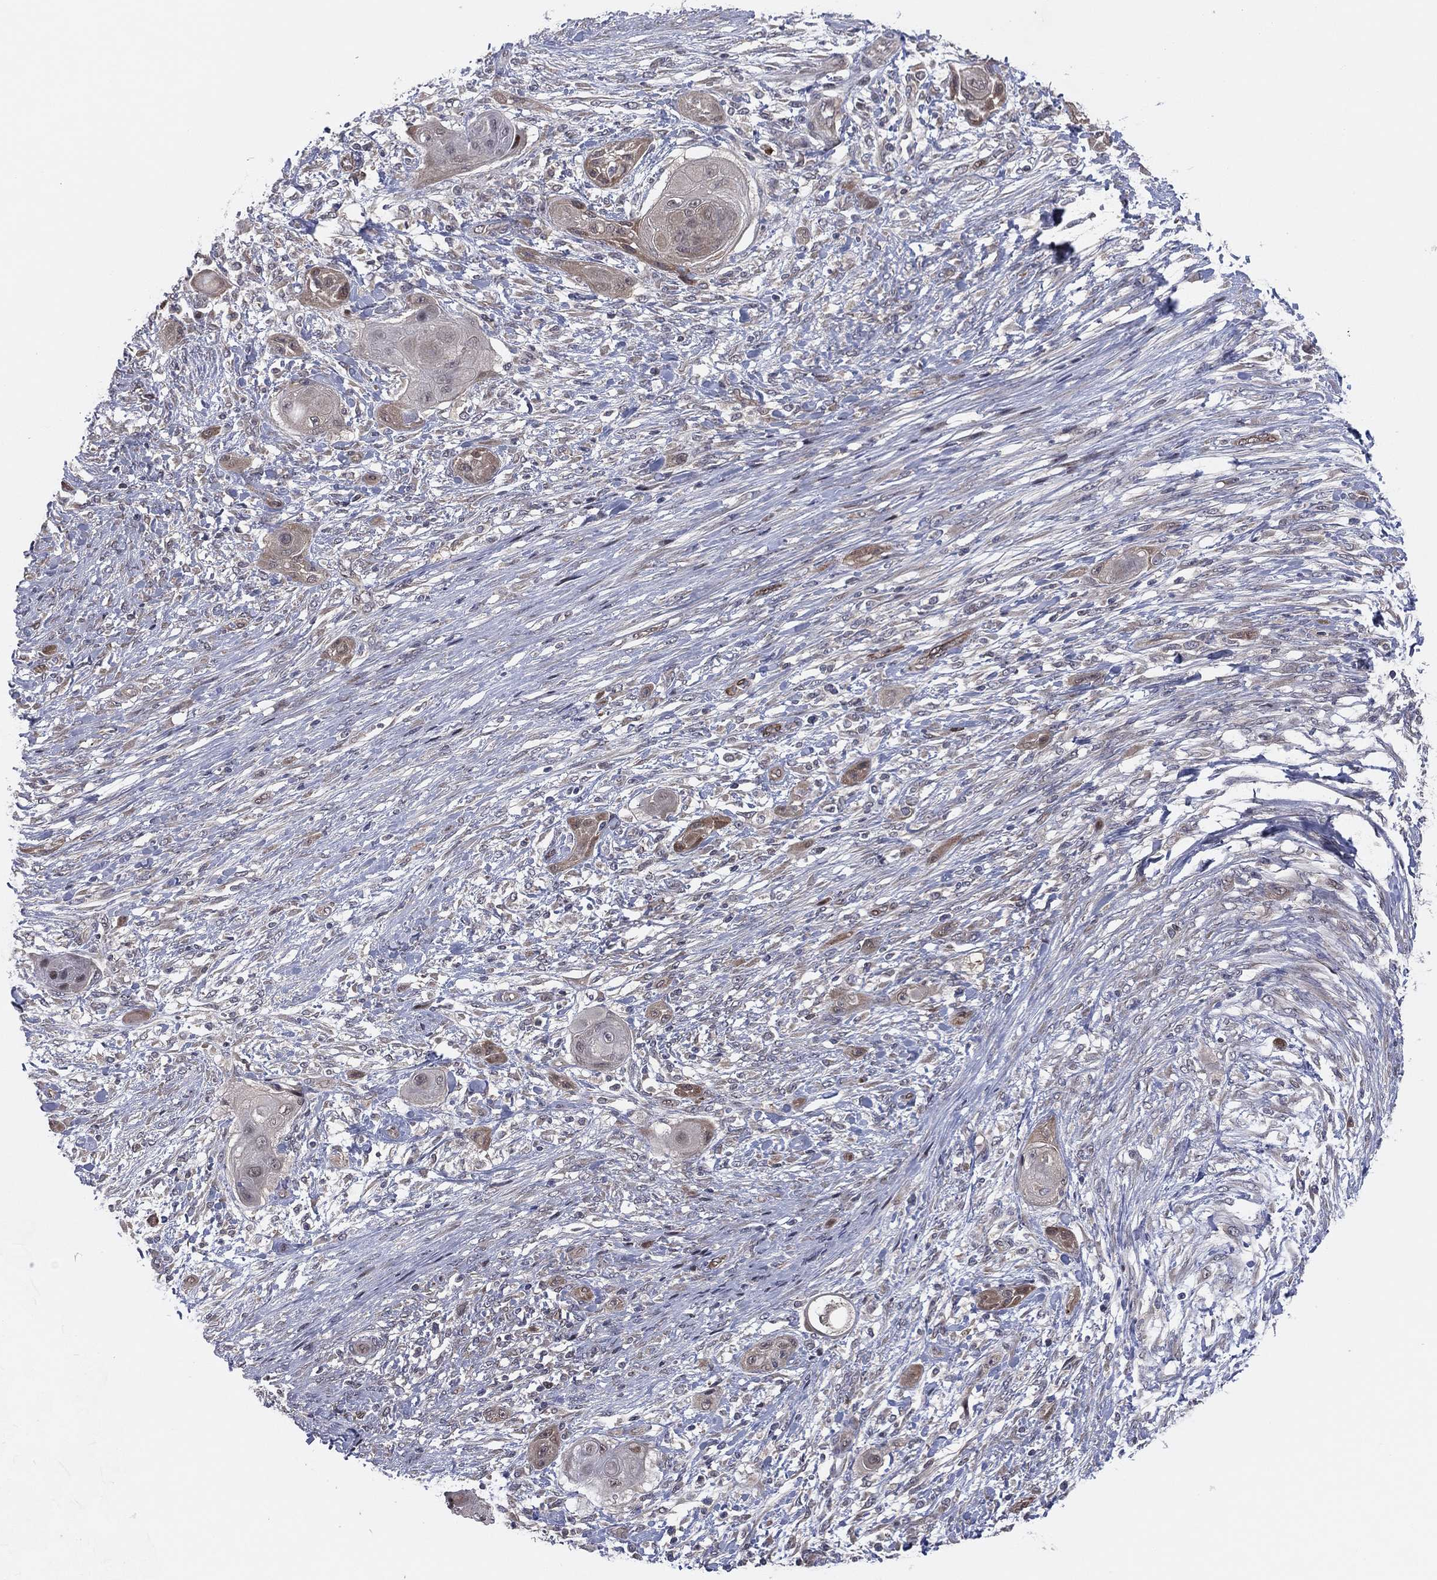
{"staining": {"intensity": "weak", "quantity": "25%-75%", "location": "cytoplasmic/membranous"}, "tissue": "skin cancer", "cell_type": "Tumor cells", "image_type": "cancer", "snomed": [{"axis": "morphology", "description": "Squamous cell carcinoma, NOS"}, {"axis": "topography", "description": "Skin"}], "caption": "Squamous cell carcinoma (skin) stained for a protein (brown) reveals weak cytoplasmic/membranous positive positivity in about 25%-75% of tumor cells.", "gene": "SNCG", "patient": {"sex": "male", "age": 62}}